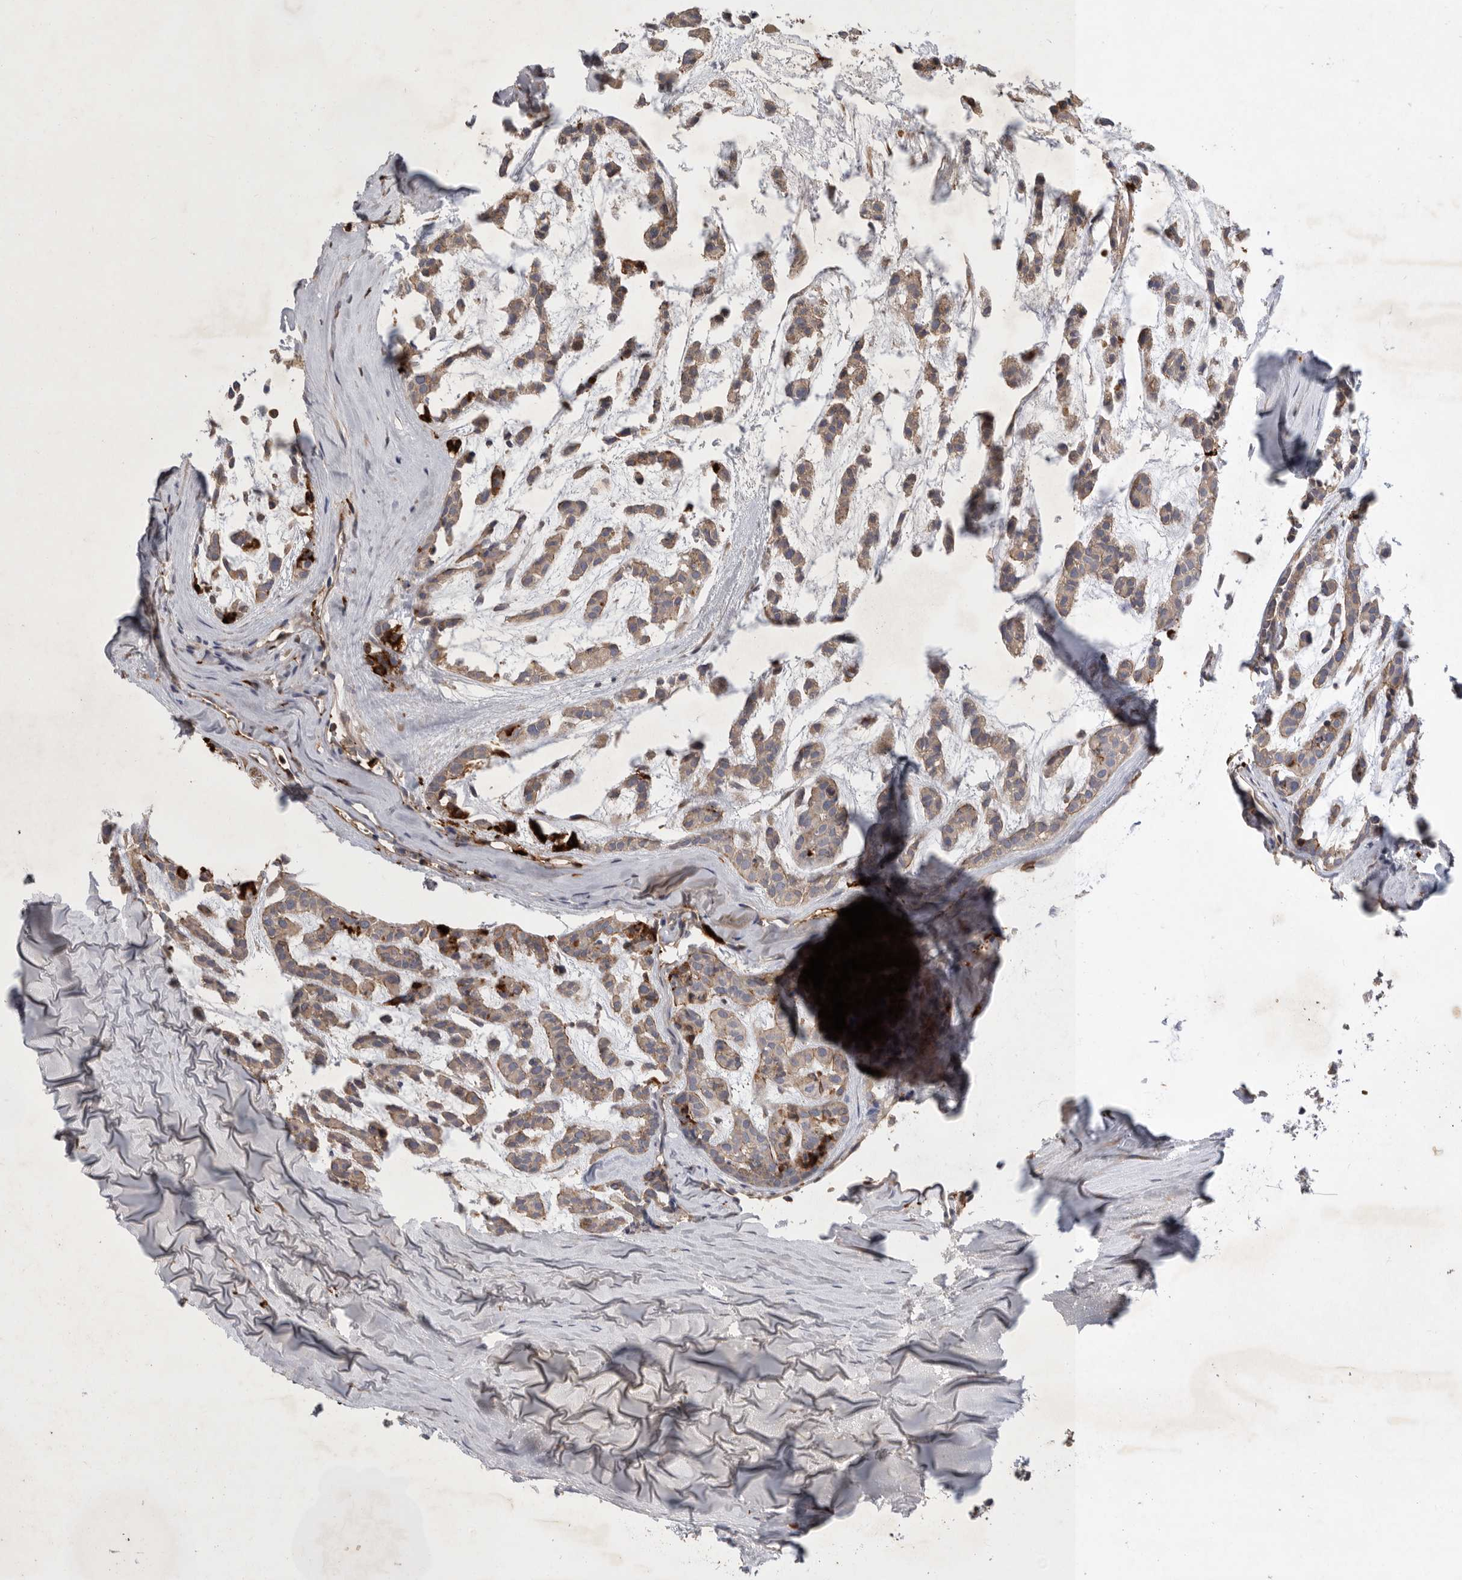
{"staining": {"intensity": "weak", "quantity": ">75%", "location": "cytoplasmic/membranous"}, "tissue": "head and neck cancer", "cell_type": "Tumor cells", "image_type": "cancer", "snomed": [{"axis": "morphology", "description": "Adenocarcinoma, NOS"}, {"axis": "morphology", "description": "Adenoma, NOS"}, {"axis": "topography", "description": "Head-Neck"}], "caption": "Immunohistochemical staining of head and neck cancer displays low levels of weak cytoplasmic/membranous protein positivity in about >75% of tumor cells.", "gene": "MLPH", "patient": {"sex": "female", "age": 55}}